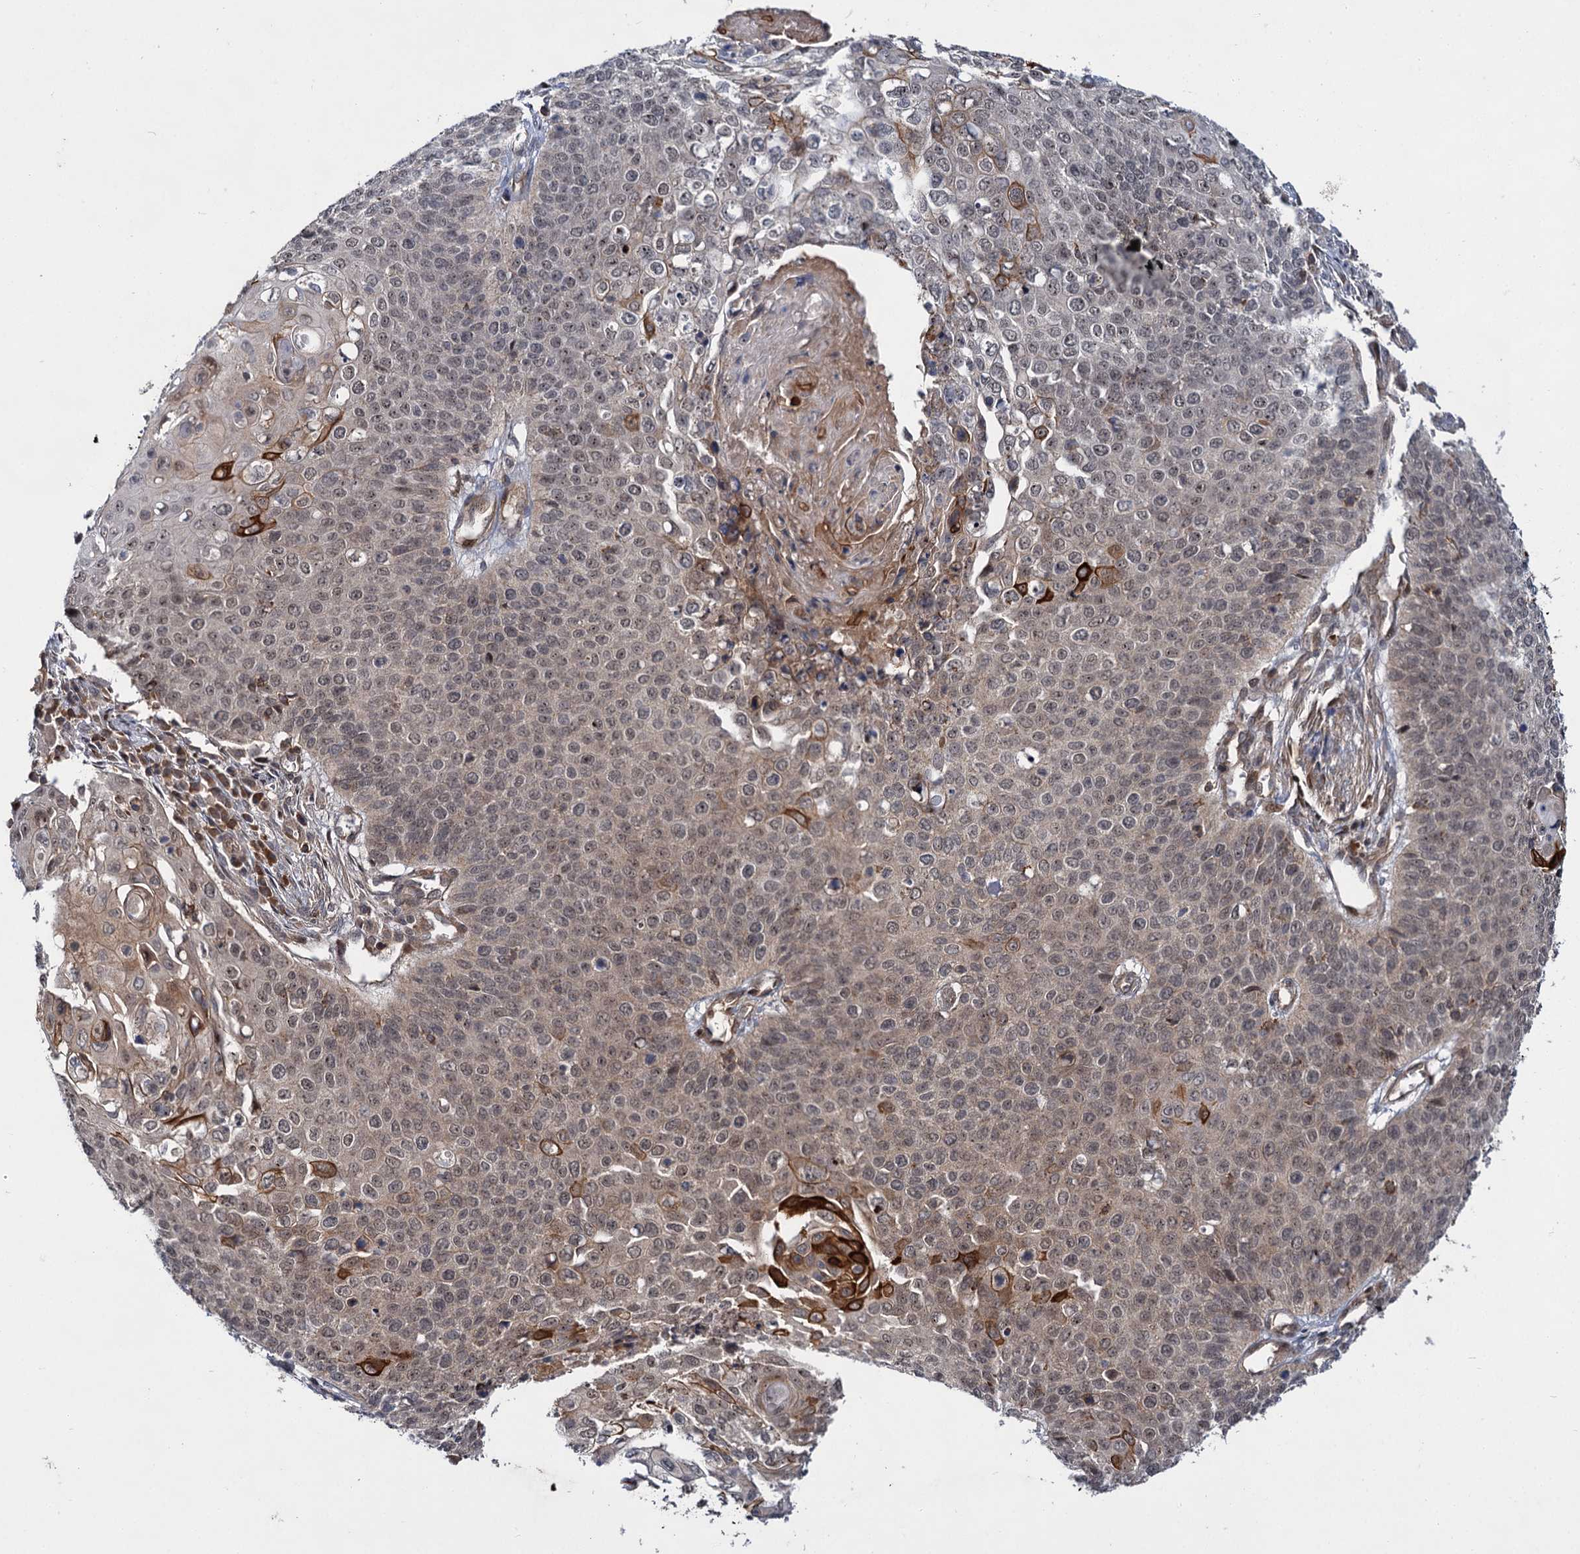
{"staining": {"intensity": "weak", "quantity": ">75%", "location": "cytoplasmic/membranous,nuclear"}, "tissue": "cervical cancer", "cell_type": "Tumor cells", "image_type": "cancer", "snomed": [{"axis": "morphology", "description": "Squamous cell carcinoma, NOS"}, {"axis": "topography", "description": "Cervix"}], "caption": "This micrograph demonstrates immunohistochemistry staining of human squamous cell carcinoma (cervical), with low weak cytoplasmic/membranous and nuclear staining in approximately >75% of tumor cells.", "gene": "ABLIM1", "patient": {"sex": "female", "age": 39}}